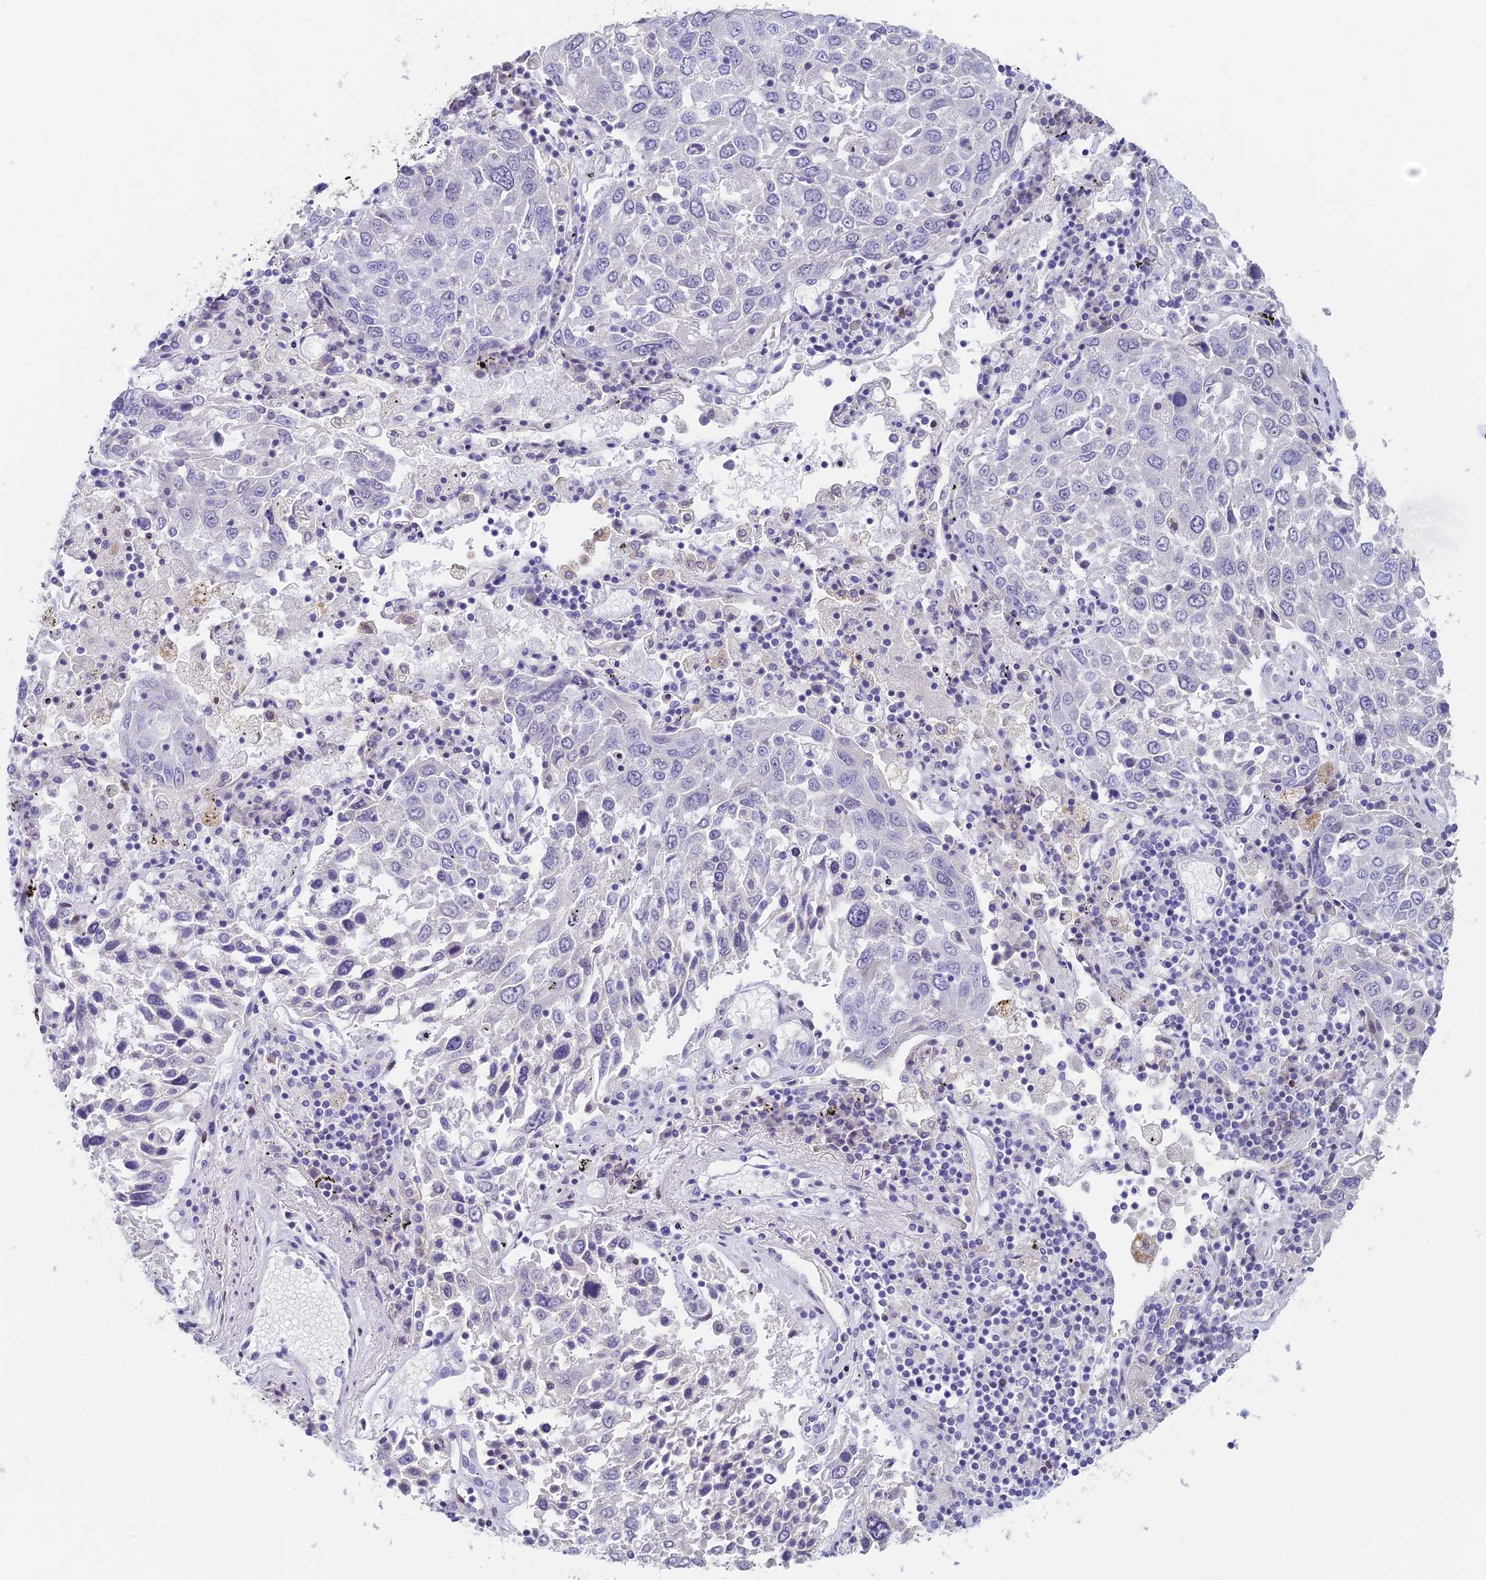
{"staining": {"intensity": "negative", "quantity": "none", "location": "none"}, "tissue": "lung cancer", "cell_type": "Tumor cells", "image_type": "cancer", "snomed": [{"axis": "morphology", "description": "Squamous cell carcinoma, NOS"}, {"axis": "topography", "description": "Lung"}], "caption": "A high-resolution image shows IHC staining of lung squamous cell carcinoma, which exhibits no significant staining in tumor cells.", "gene": "REXO5", "patient": {"sex": "male", "age": 65}}